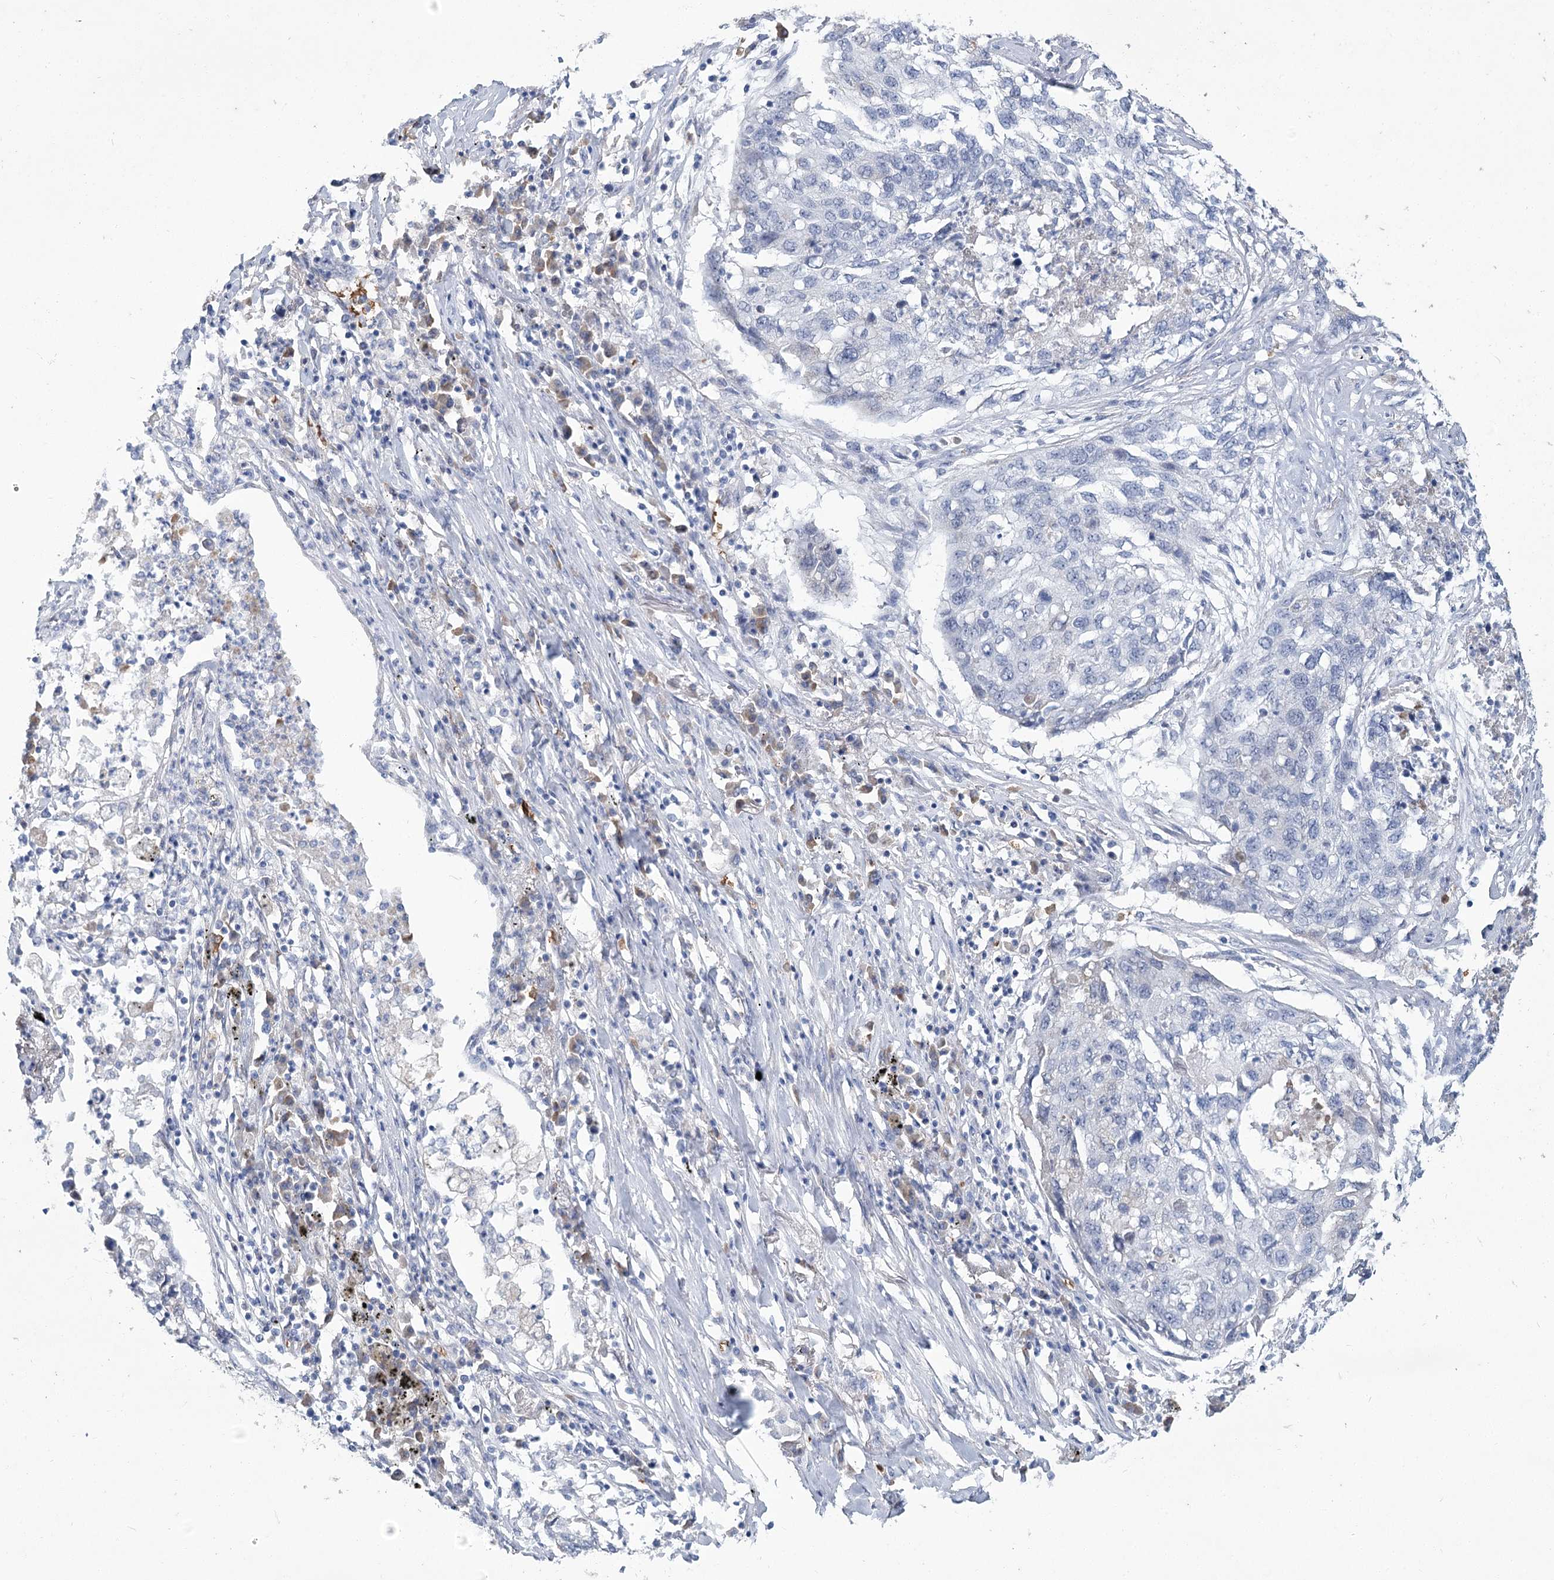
{"staining": {"intensity": "negative", "quantity": "none", "location": "none"}, "tissue": "lung cancer", "cell_type": "Tumor cells", "image_type": "cancer", "snomed": [{"axis": "morphology", "description": "Squamous cell carcinoma, NOS"}, {"axis": "topography", "description": "Lung"}], "caption": "Tumor cells show no significant positivity in squamous cell carcinoma (lung). Nuclei are stained in blue.", "gene": "HBA1", "patient": {"sex": "female", "age": 63}}